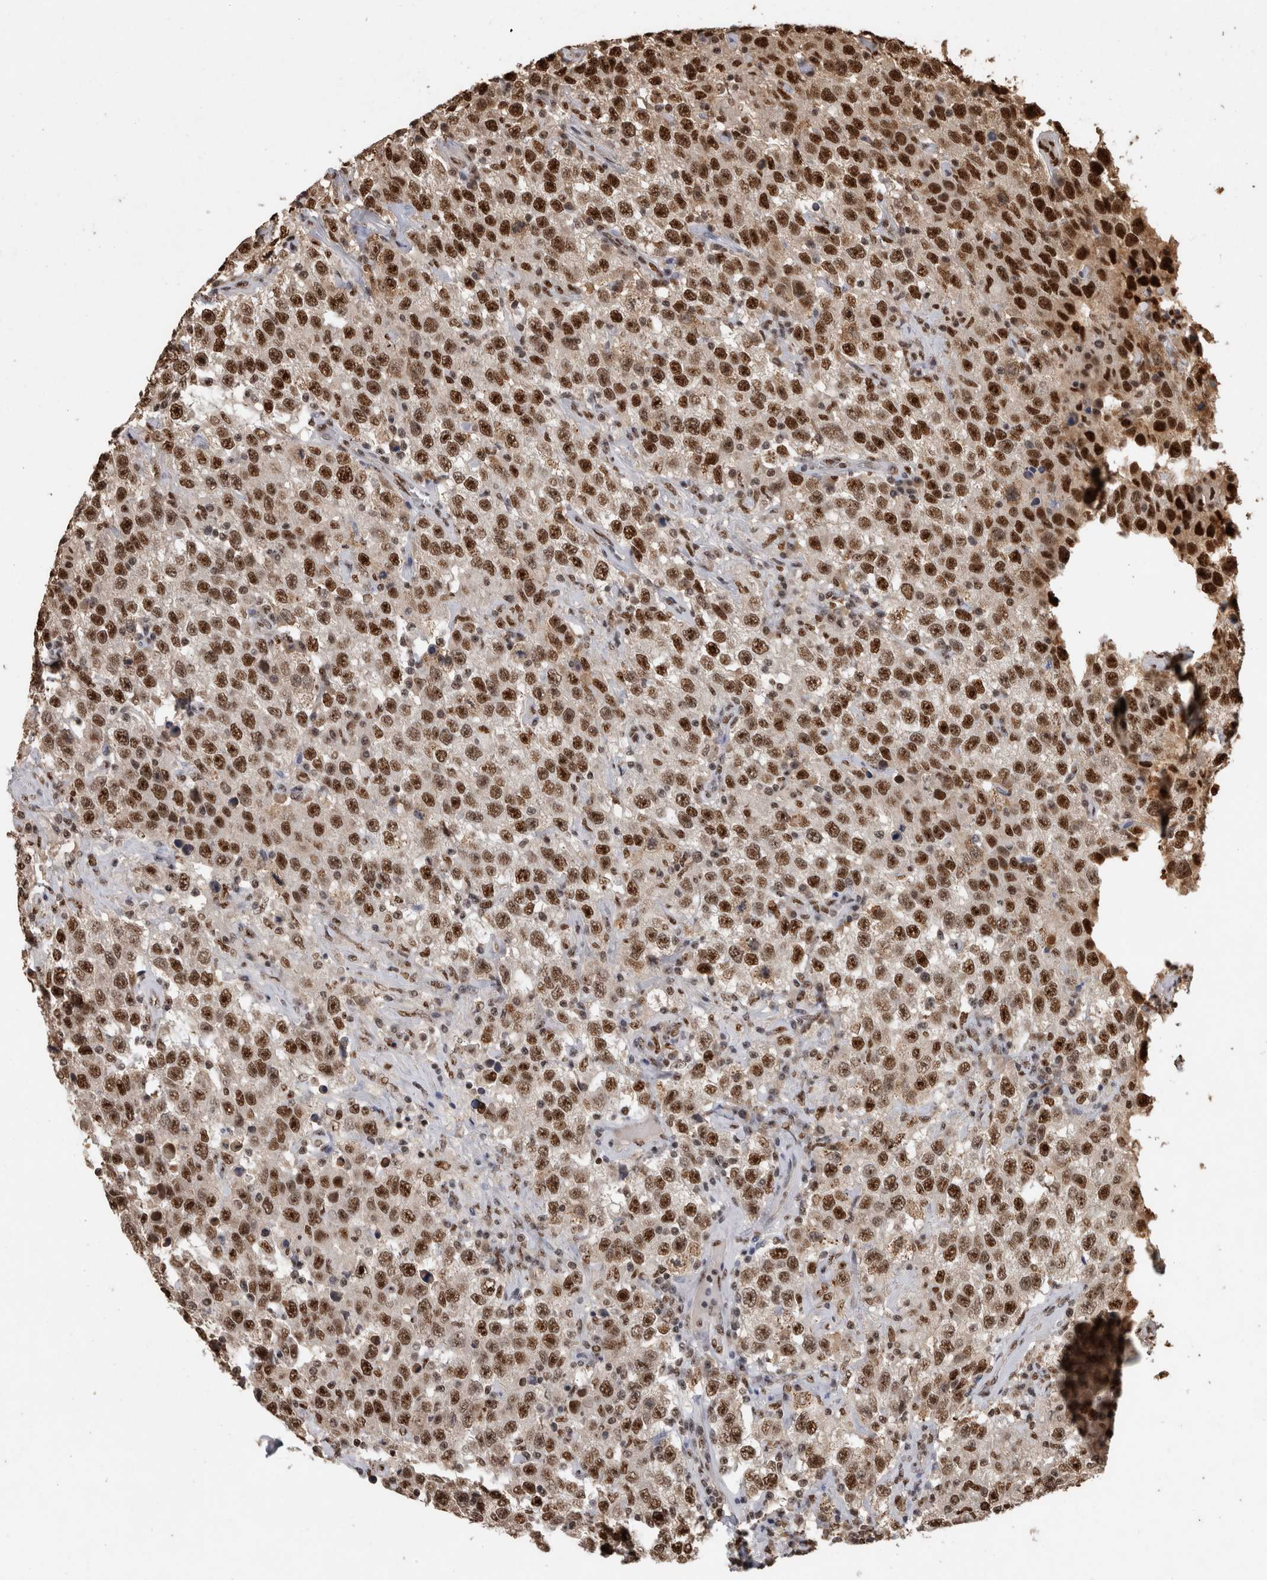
{"staining": {"intensity": "moderate", "quantity": ">75%", "location": "nuclear"}, "tissue": "testis cancer", "cell_type": "Tumor cells", "image_type": "cancer", "snomed": [{"axis": "morphology", "description": "Seminoma, NOS"}, {"axis": "topography", "description": "Testis"}], "caption": "Immunohistochemical staining of testis cancer (seminoma) reveals moderate nuclear protein staining in about >75% of tumor cells.", "gene": "RAD50", "patient": {"sex": "male", "age": 41}}